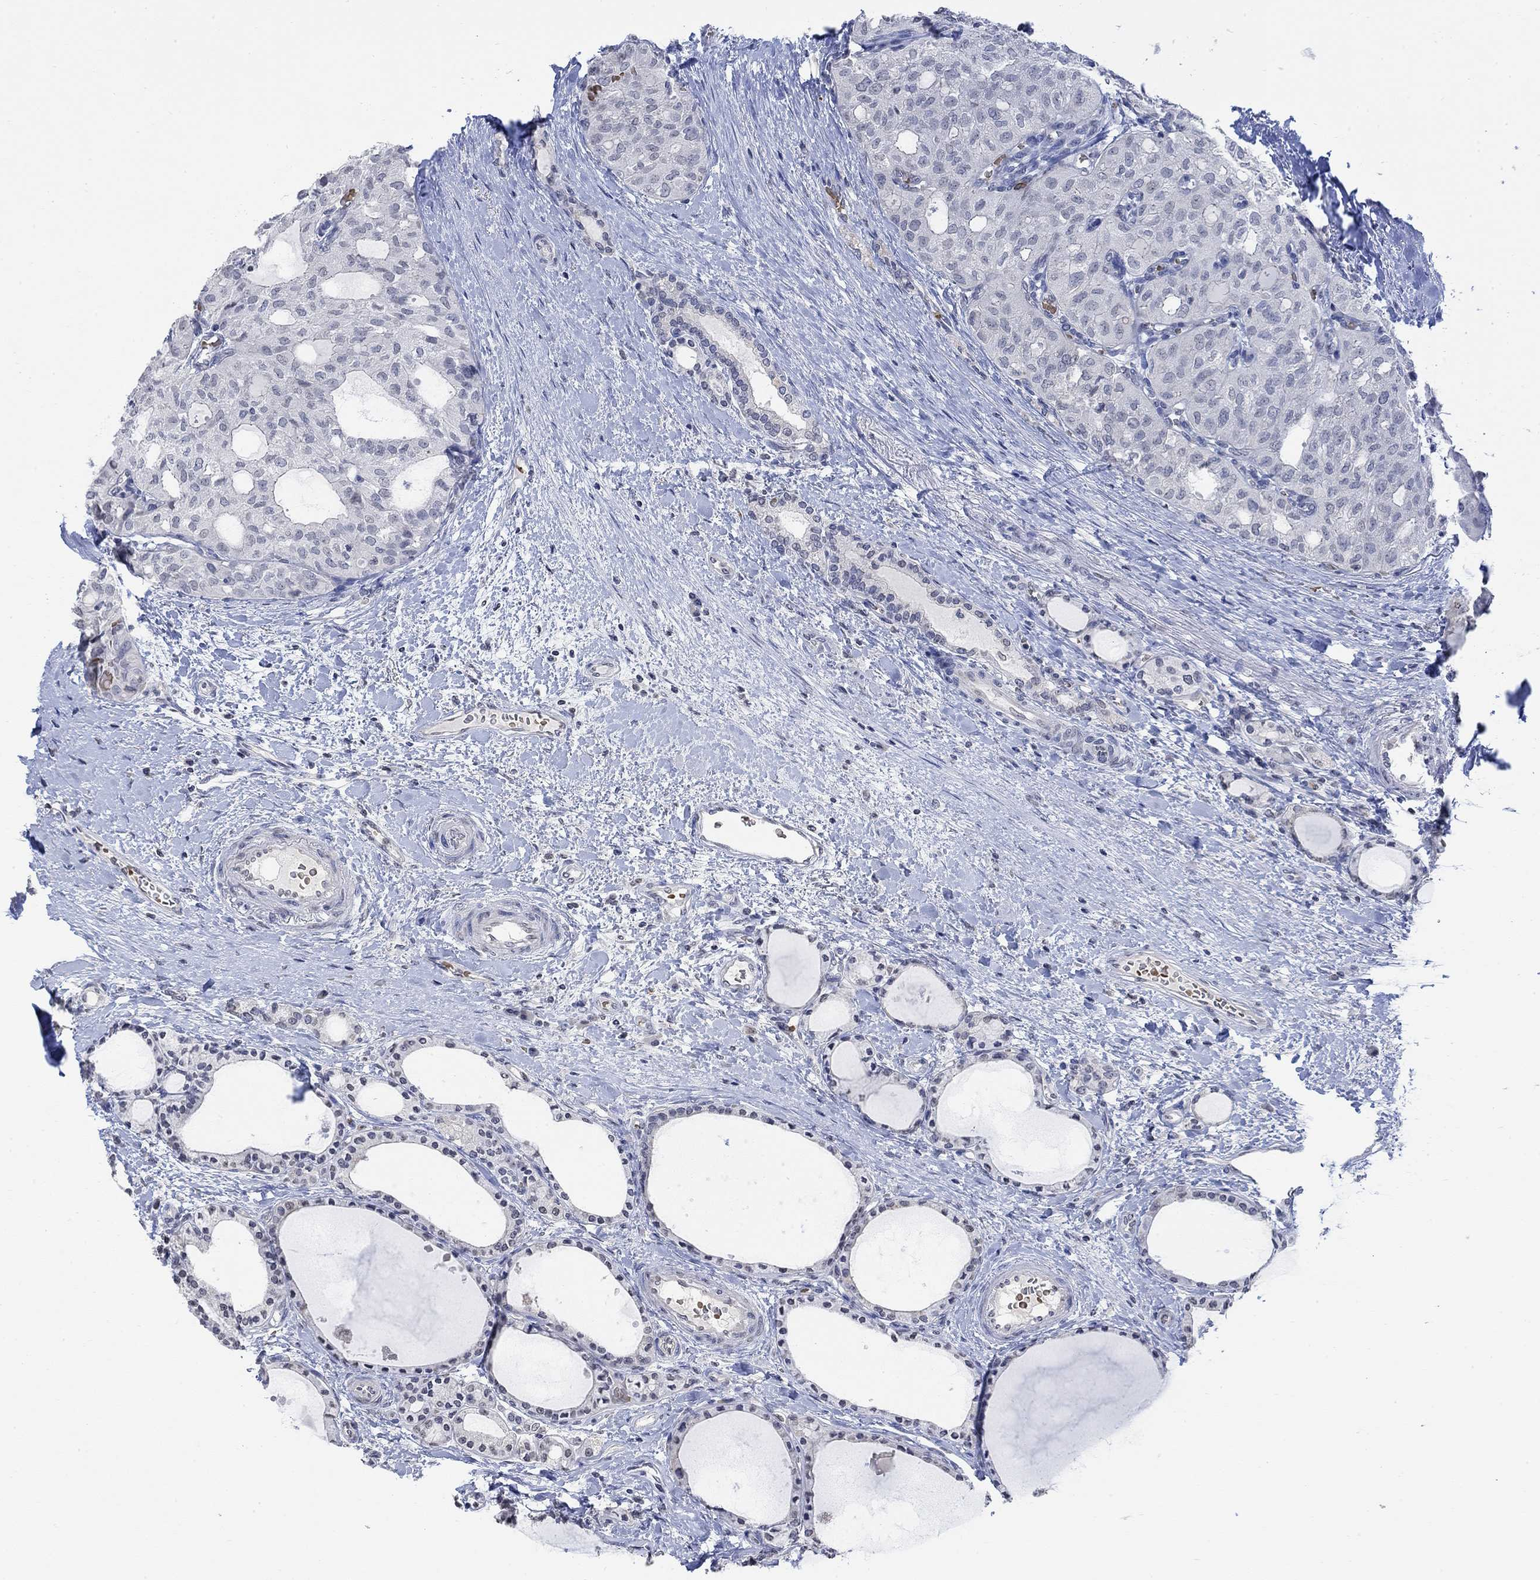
{"staining": {"intensity": "negative", "quantity": "none", "location": "none"}, "tissue": "thyroid cancer", "cell_type": "Tumor cells", "image_type": "cancer", "snomed": [{"axis": "morphology", "description": "Follicular adenoma carcinoma, NOS"}, {"axis": "topography", "description": "Thyroid gland"}], "caption": "There is no significant staining in tumor cells of follicular adenoma carcinoma (thyroid). The staining is performed using DAB (3,3'-diaminobenzidine) brown chromogen with nuclei counter-stained in using hematoxylin.", "gene": "TMEM255A", "patient": {"sex": "male", "age": 75}}